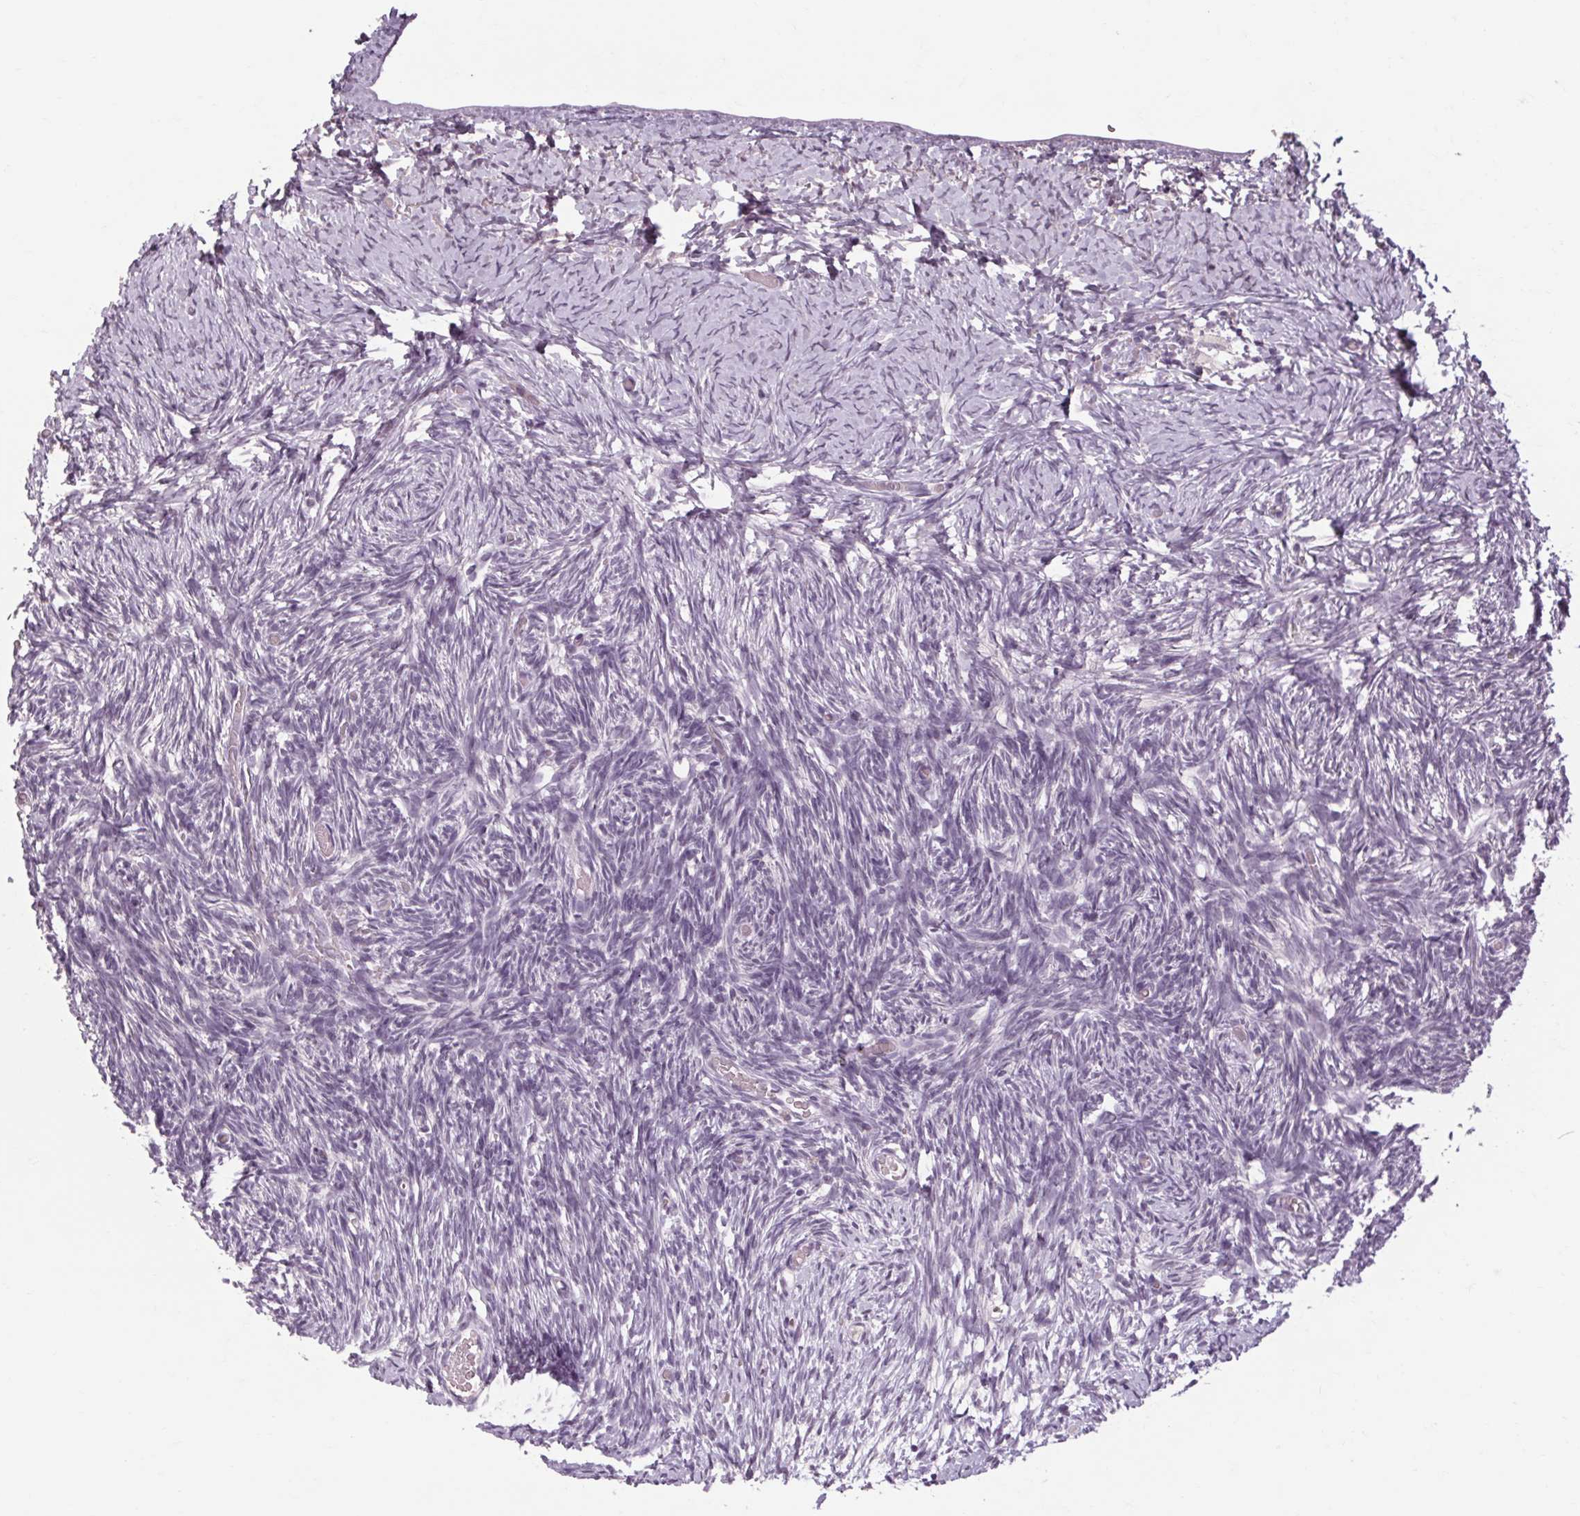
{"staining": {"intensity": "negative", "quantity": "none", "location": "none"}, "tissue": "ovary", "cell_type": "Follicle cells", "image_type": "normal", "snomed": [{"axis": "morphology", "description": "Normal tissue, NOS"}, {"axis": "topography", "description": "Ovary"}], "caption": "Ovary stained for a protein using immunohistochemistry shows no staining follicle cells.", "gene": "POMC", "patient": {"sex": "female", "age": 39}}